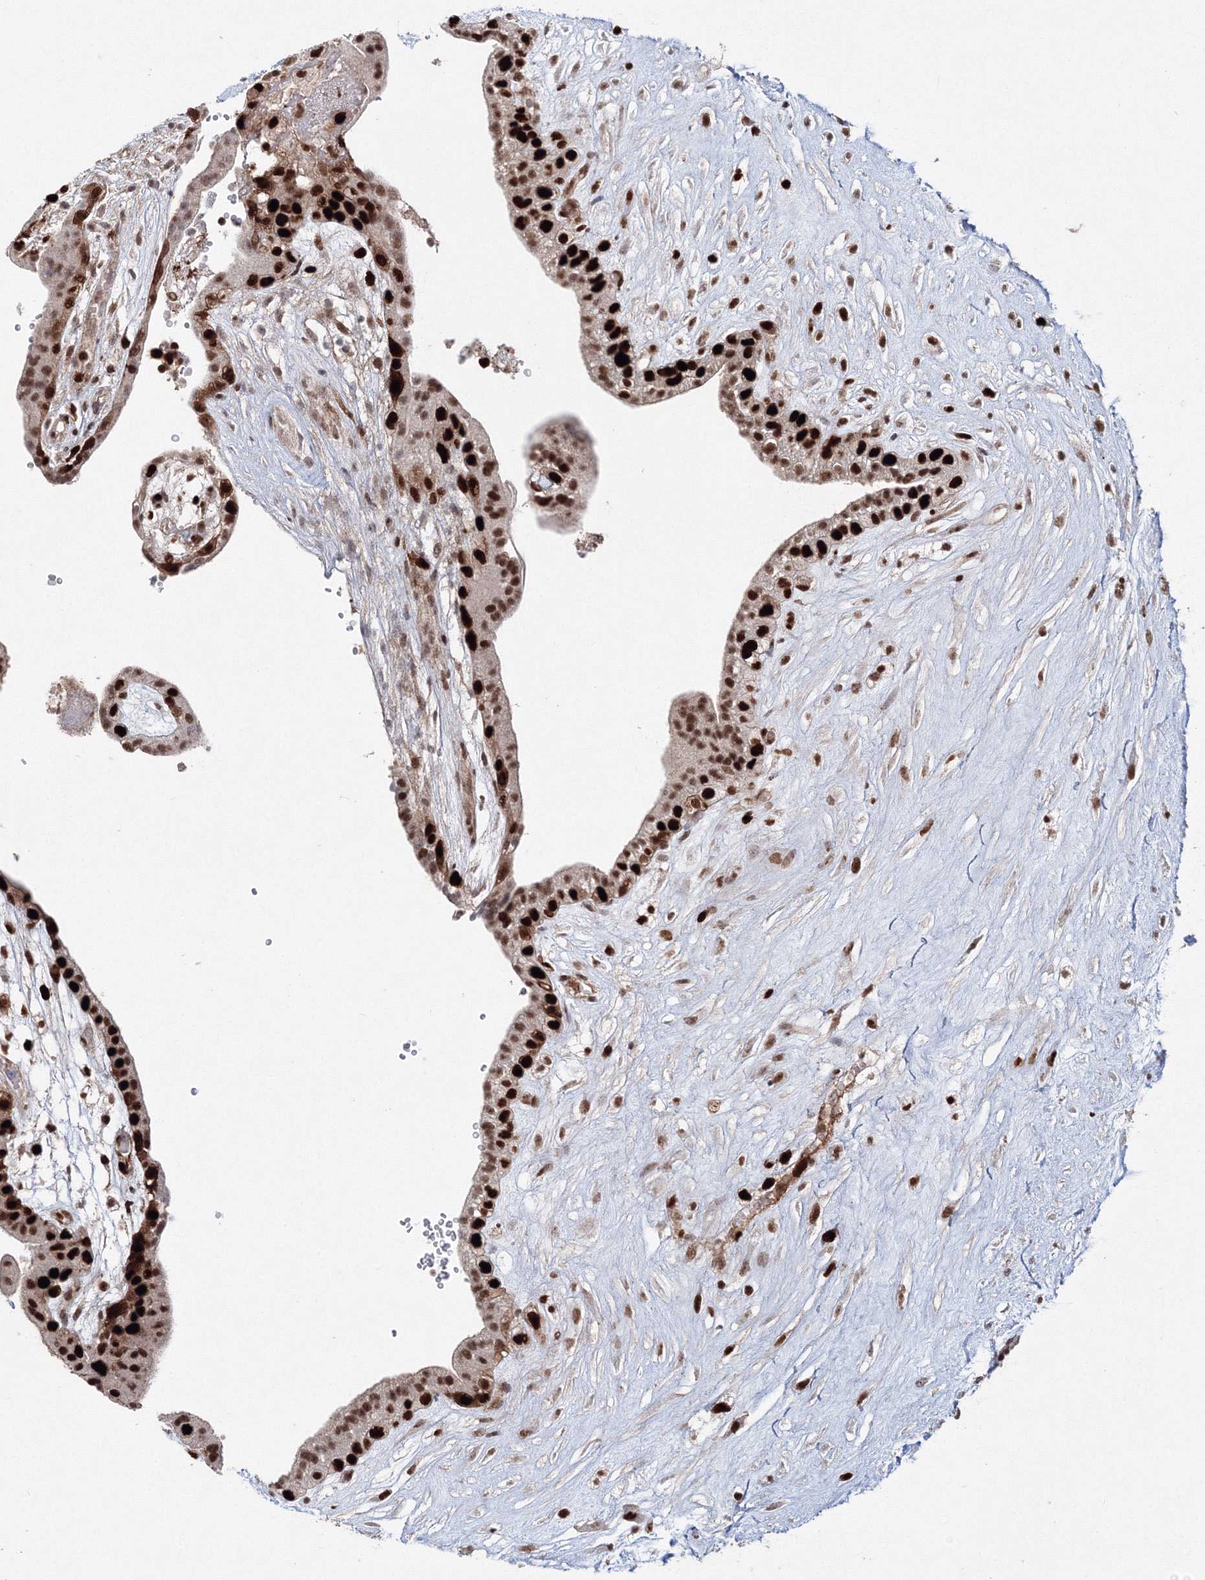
{"staining": {"intensity": "moderate", "quantity": ">75%", "location": "cytoplasmic/membranous,nuclear"}, "tissue": "placenta", "cell_type": "Decidual cells", "image_type": "normal", "snomed": [{"axis": "morphology", "description": "Normal tissue, NOS"}, {"axis": "topography", "description": "Placenta"}], "caption": "Immunohistochemical staining of benign human placenta reveals >75% levels of moderate cytoplasmic/membranous,nuclear protein positivity in approximately >75% of decidual cells.", "gene": "LIG1", "patient": {"sex": "female", "age": 18}}